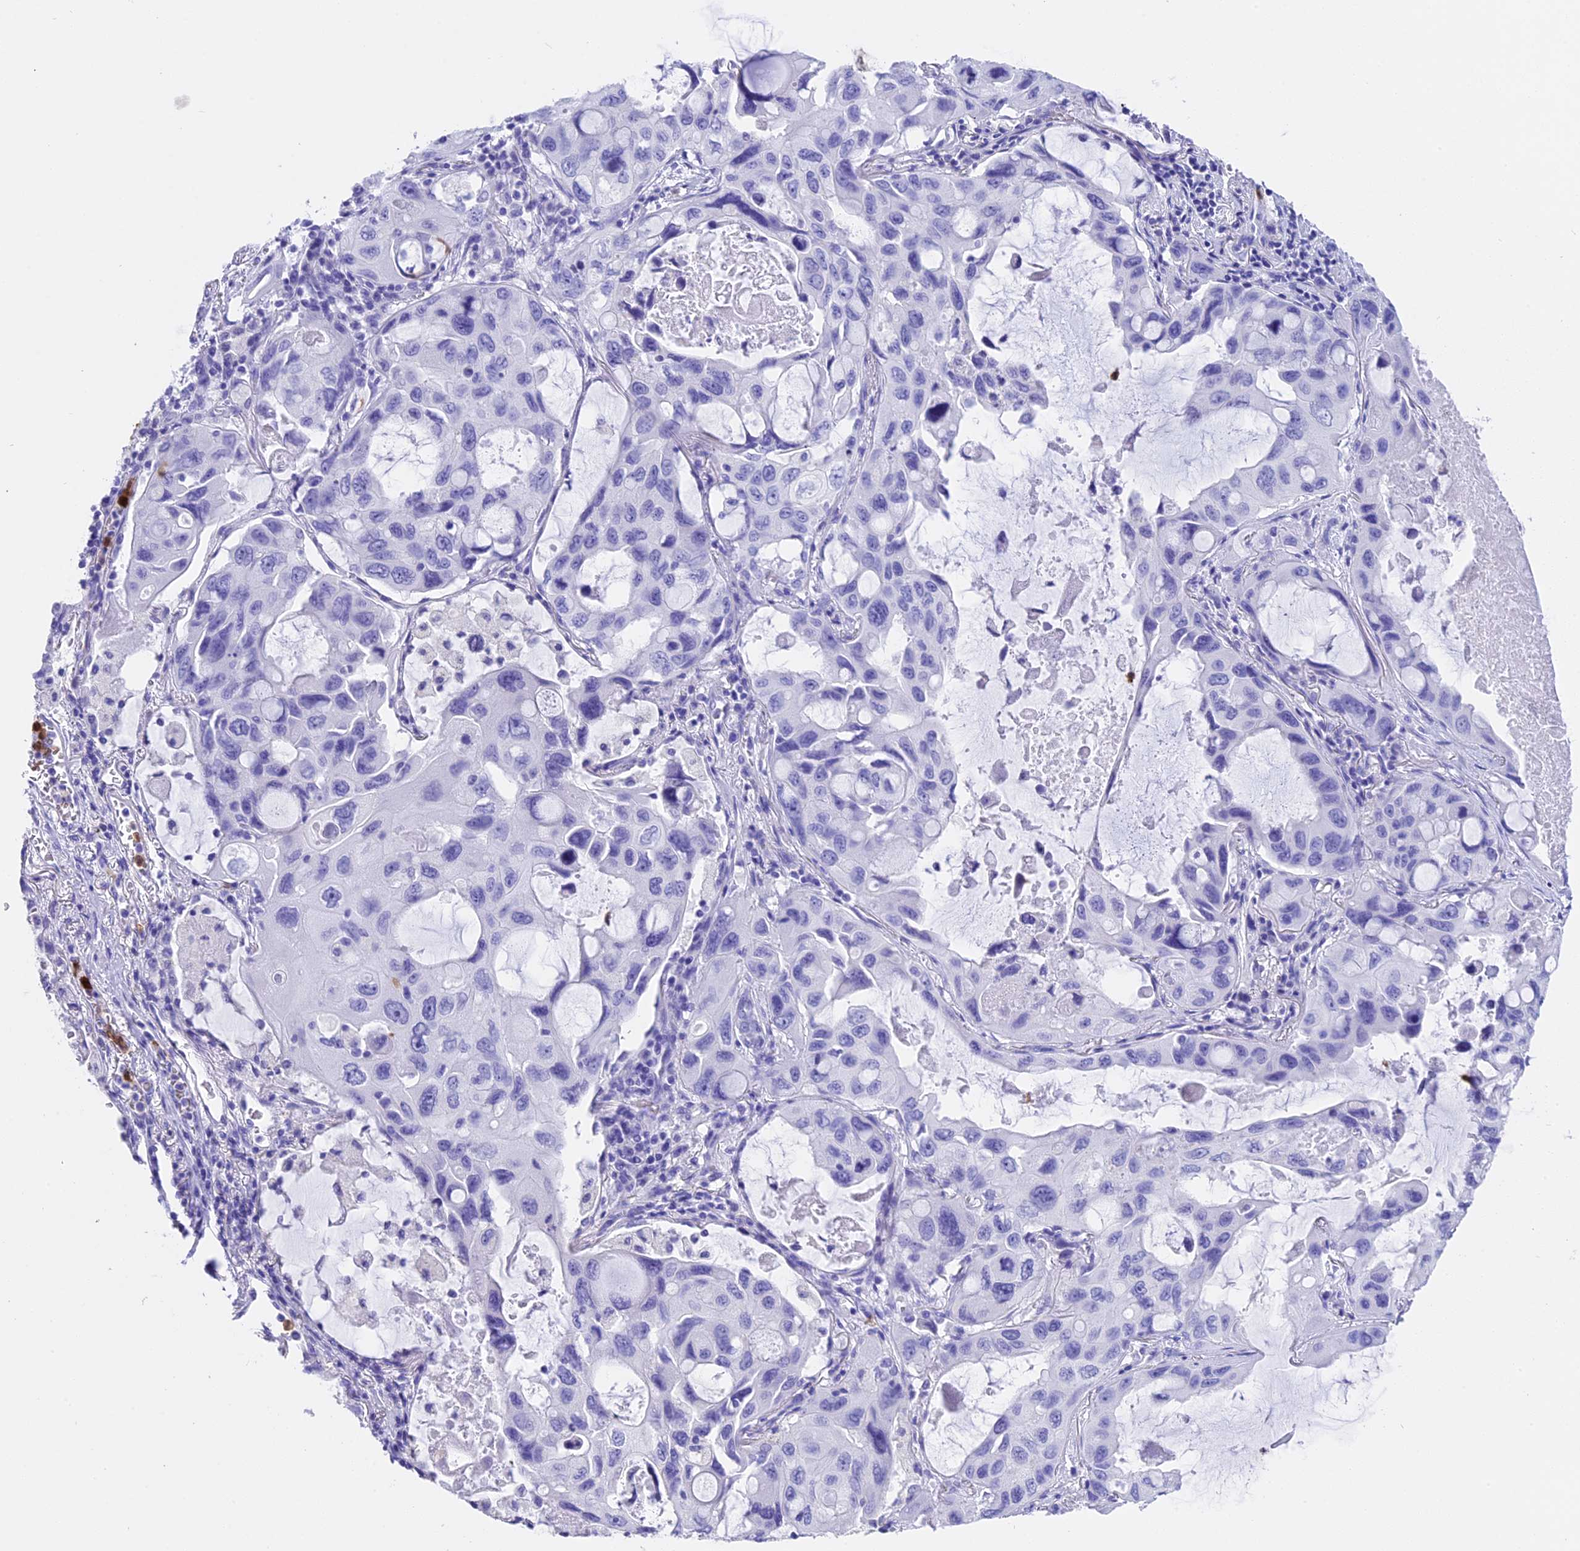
{"staining": {"intensity": "negative", "quantity": "none", "location": "none"}, "tissue": "lung cancer", "cell_type": "Tumor cells", "image_type": "cancer", "snomed": [{"axis": "morphology", "description": "Squamous cell carcinoma, NOS"}, {"axis": "topography", "description": "Lung"}], "caption": "The micrograph shows no significant staining in tumor cells of lung cancer (squamous cell carcinoma).", "gene": "CLC", "patient": {"sex": "female", "age": 73}}